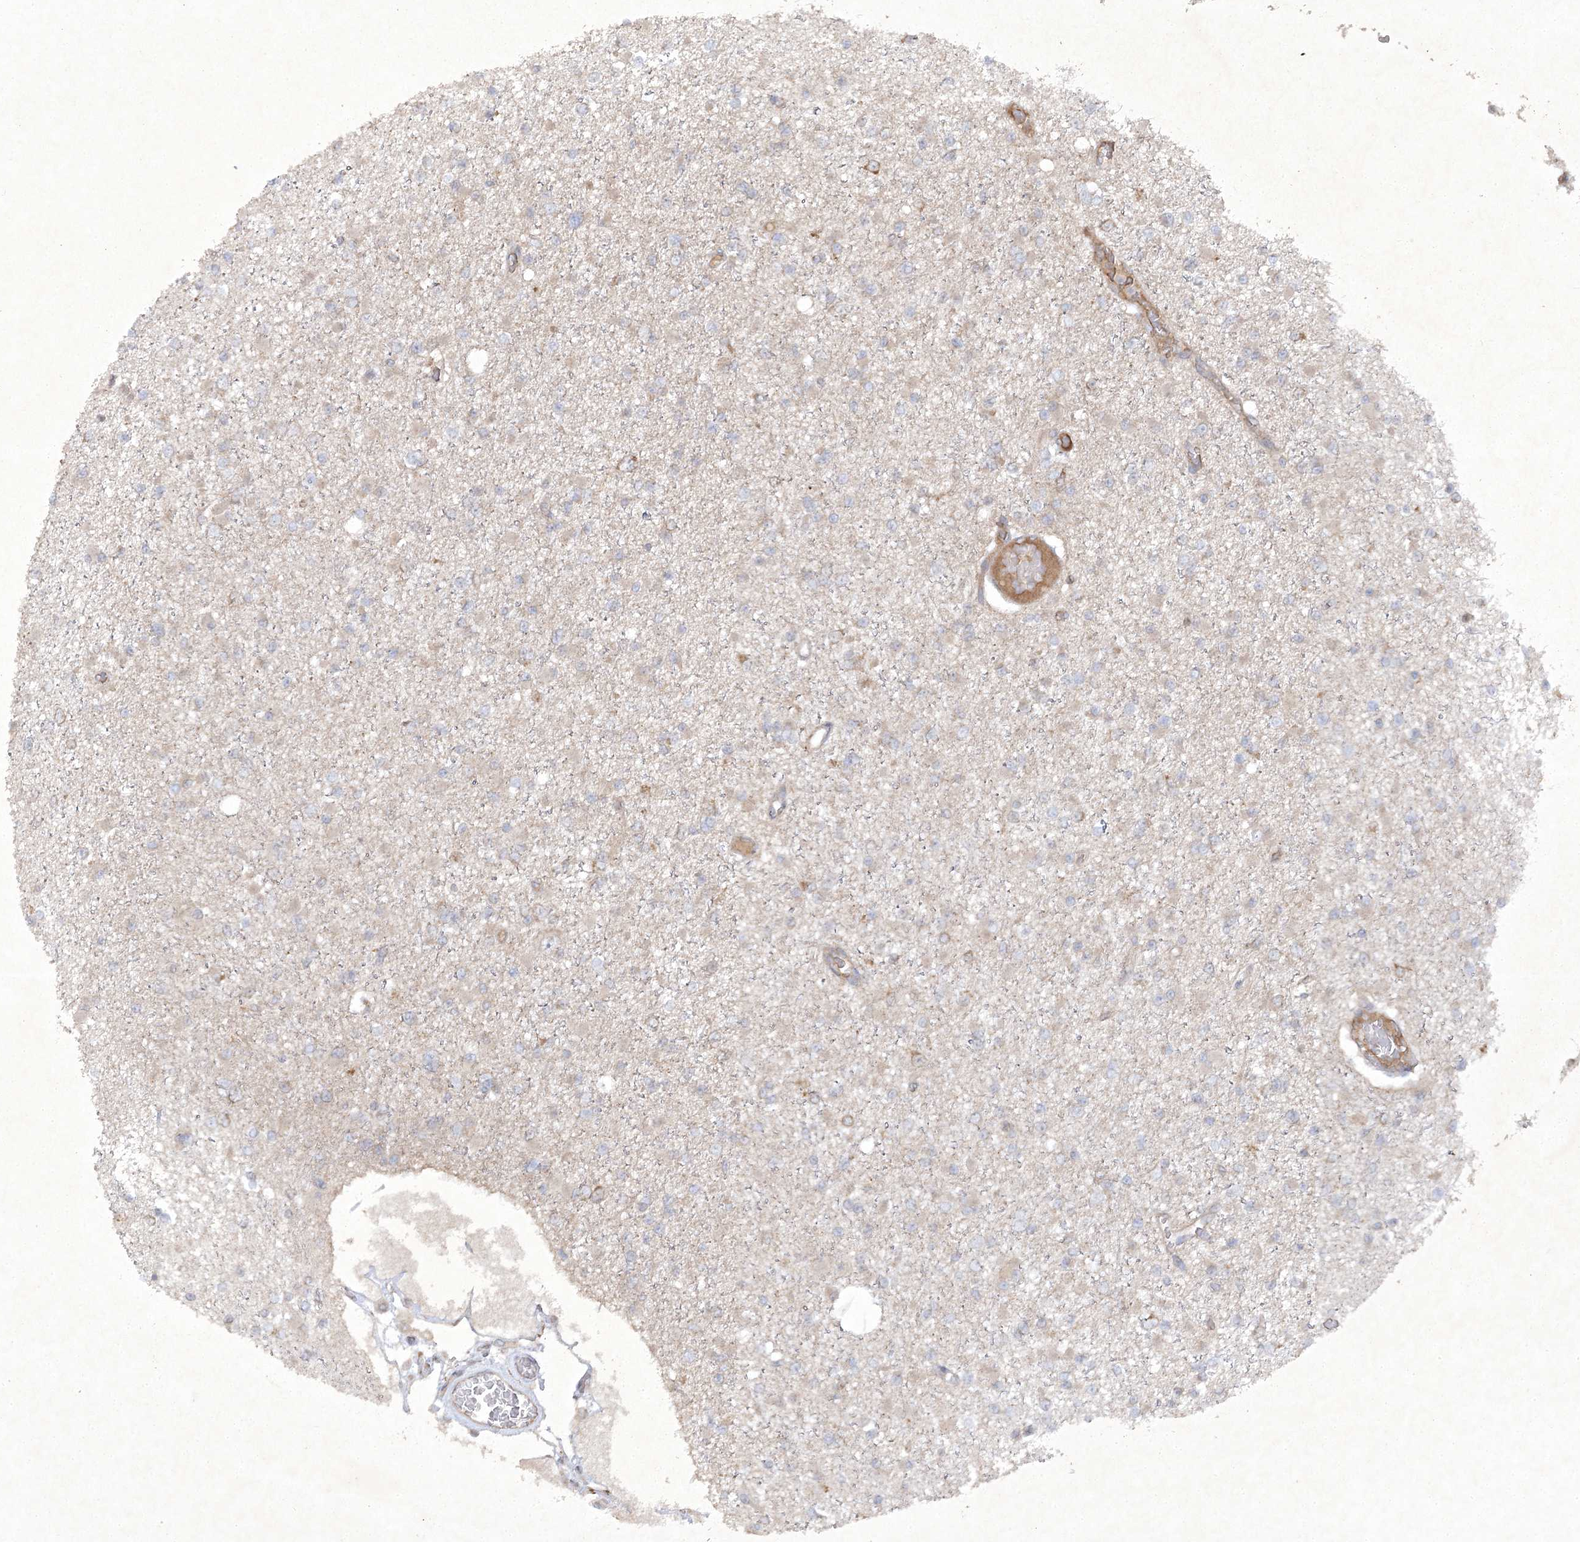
{"staining": {"intensity": "weak", "quantity": "<25%", "location": "cytoplasmic/membranous"}, "tissue": "glioma", "cell_type": "Tumor cells", "image_type": "cancer", "snomed": [{"axis": "morphology", "description": "Glioma, malignant, Low grade"}, {"axis": "topography", "description": "Brain"}], "caption": "This is an immunohistochemistry (IHC) micrograph of glioma. There is no expression in tumor cells.", "gene": "TRAF3IP1", "patient": {"sex": "female", "age": 22}}